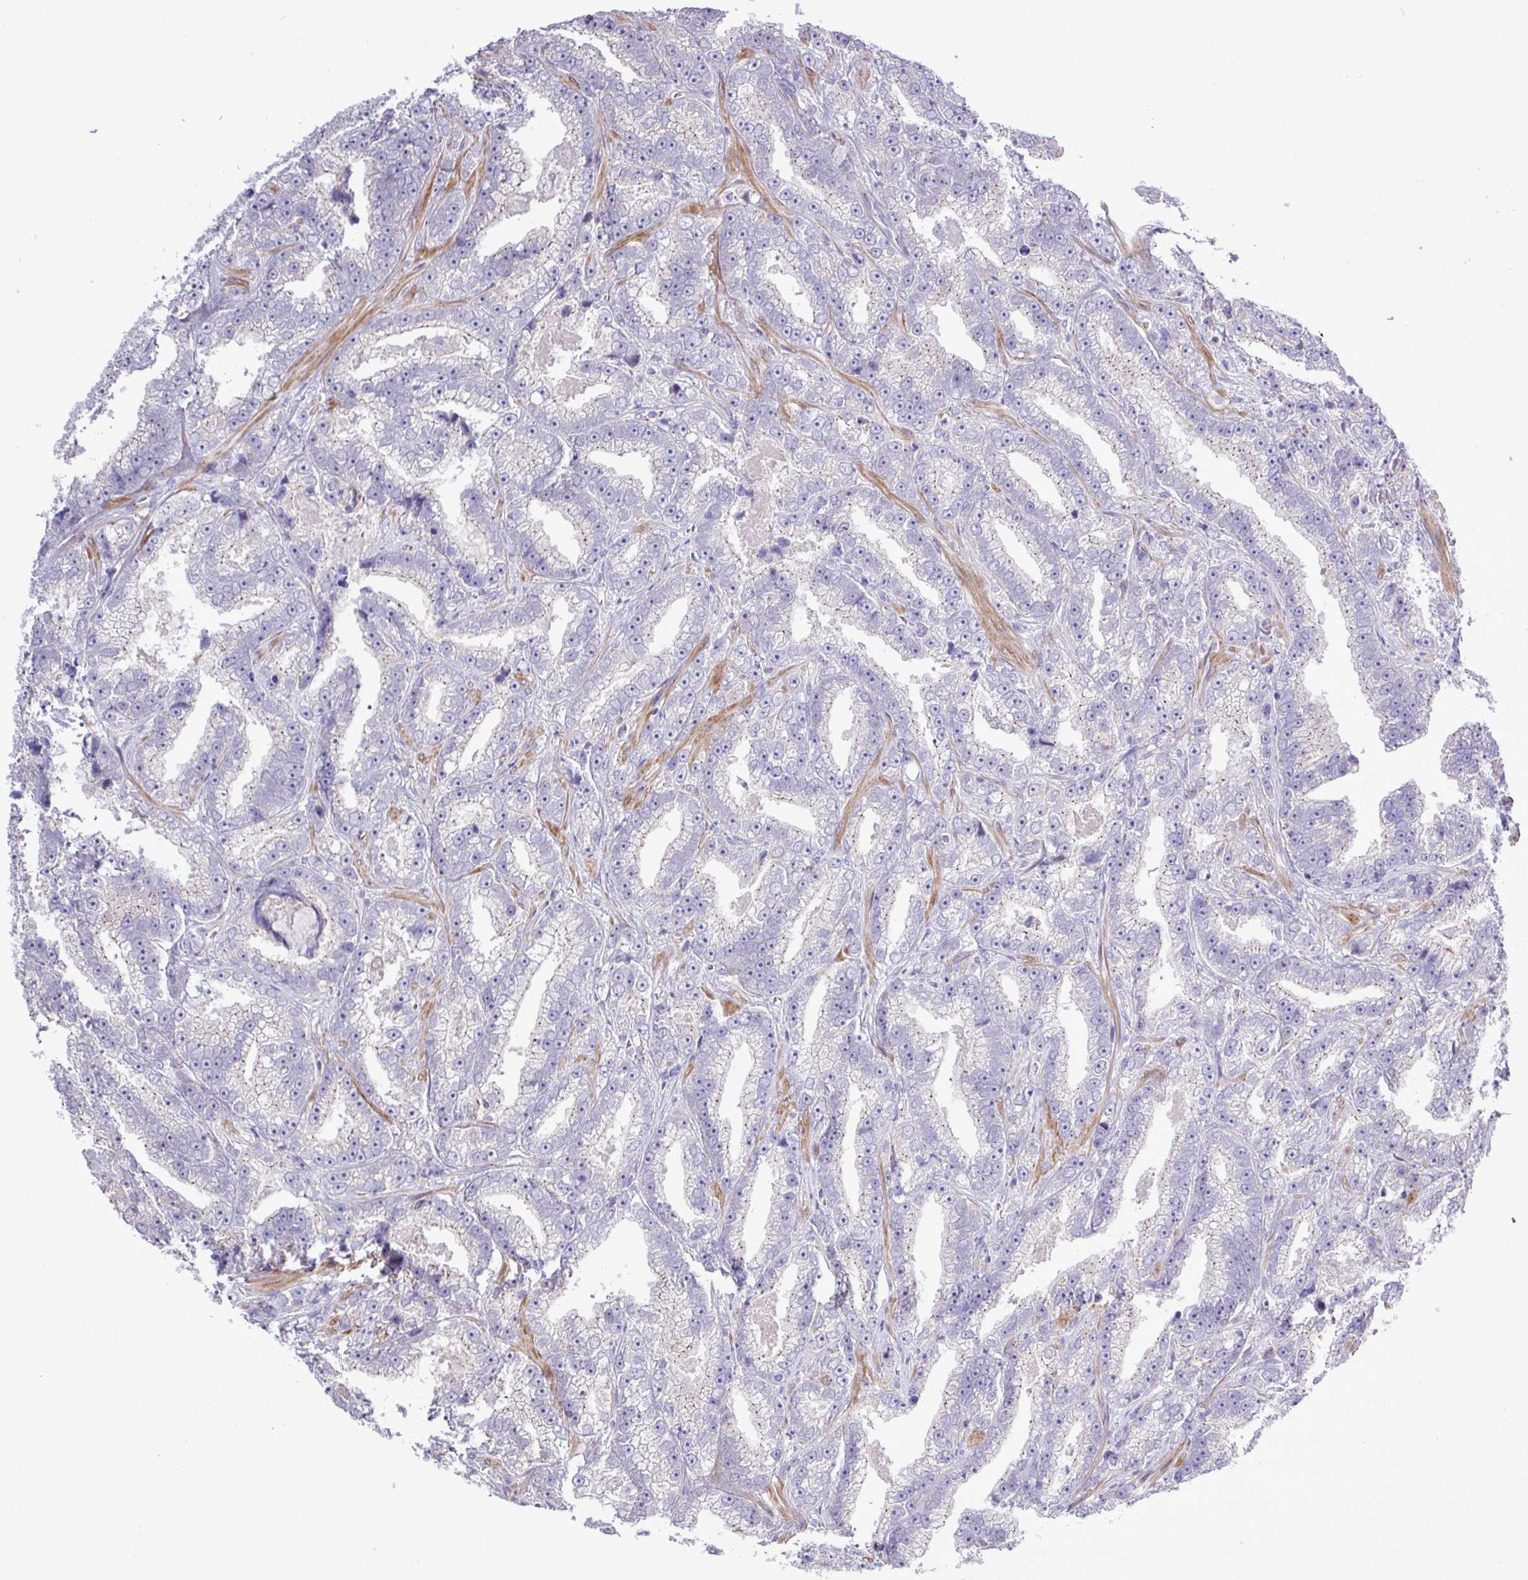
{"staining": {"intensity": "negative", "quantity": "none", "location": "none"}, "tissue": "prostate cancer", "cell_type": "Tumor cells", "image_type": "cancer", "snomed": [{"axis": "morphology", "description": "Adenocarcinoma, High grade"}, {"axis": "topography", "description": "Prostate and seminal vesicle, NOS"}], "caption": "This is a micrograph of IHC staining of adenocarcinoma (high-grade) (prostate), which shows no expression in tumor cells. (Brightfield microscopy of DAB (3,3'-diaminobenzidine) immunohistochemistry at high magnification).", "gene": "SPINK8", "patient": {"sex": "male", "age": 67}}